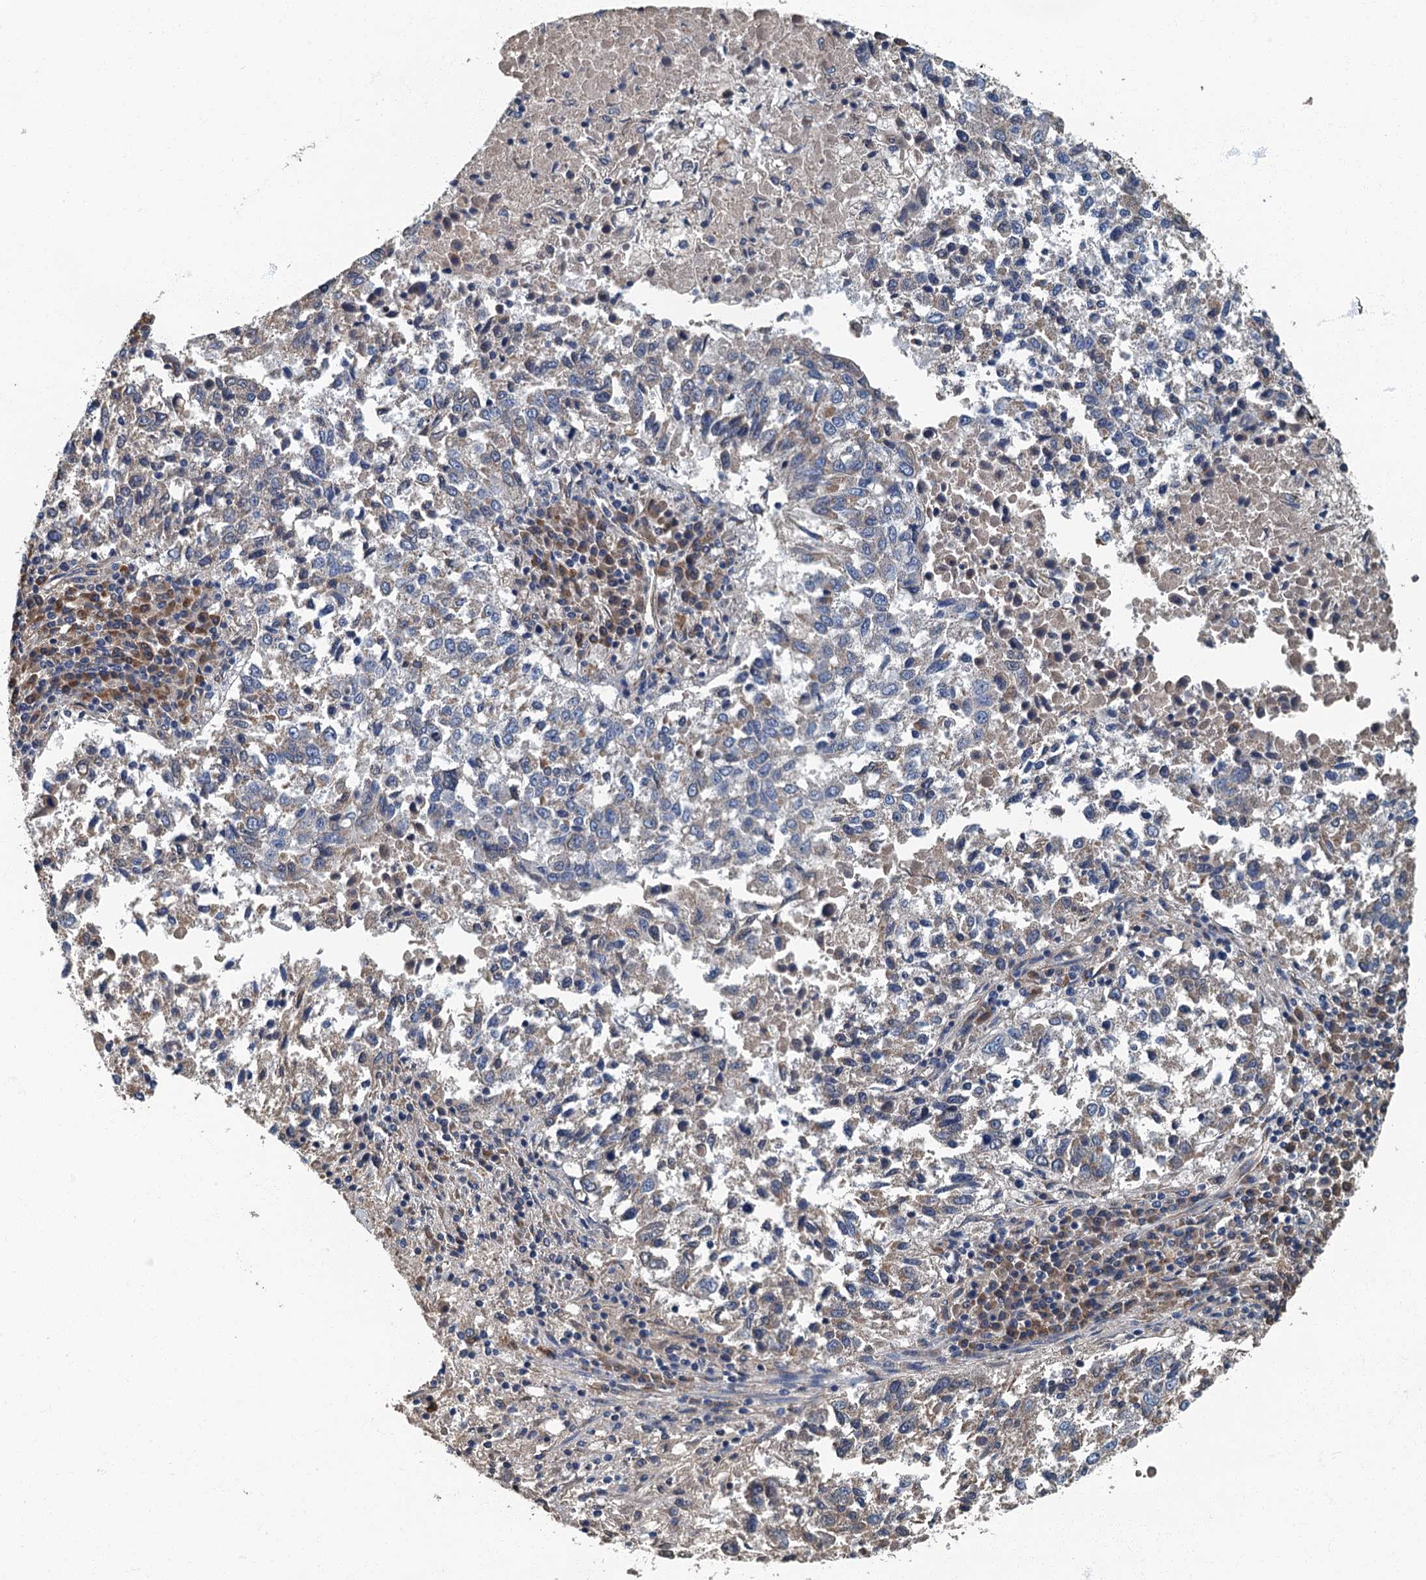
{"staining": {"intensity": "weak", "quantity": "<25%", "location": "cytoplasmic/membranous"}, "tissue": "lung cancer", "cell_type": "Tumor cells", "image_type": "cancer", "snomed": [{"axis": "morphology", "description": "Squamous cell carcinoma, NOS"}, {"axis": "topography", "description": "Lung"}], "caption": "Tumor cells are negative for brown protein staining in lung cancer.", "gene": "DDX49", "patient": {"sex": "male", "age": 73}}